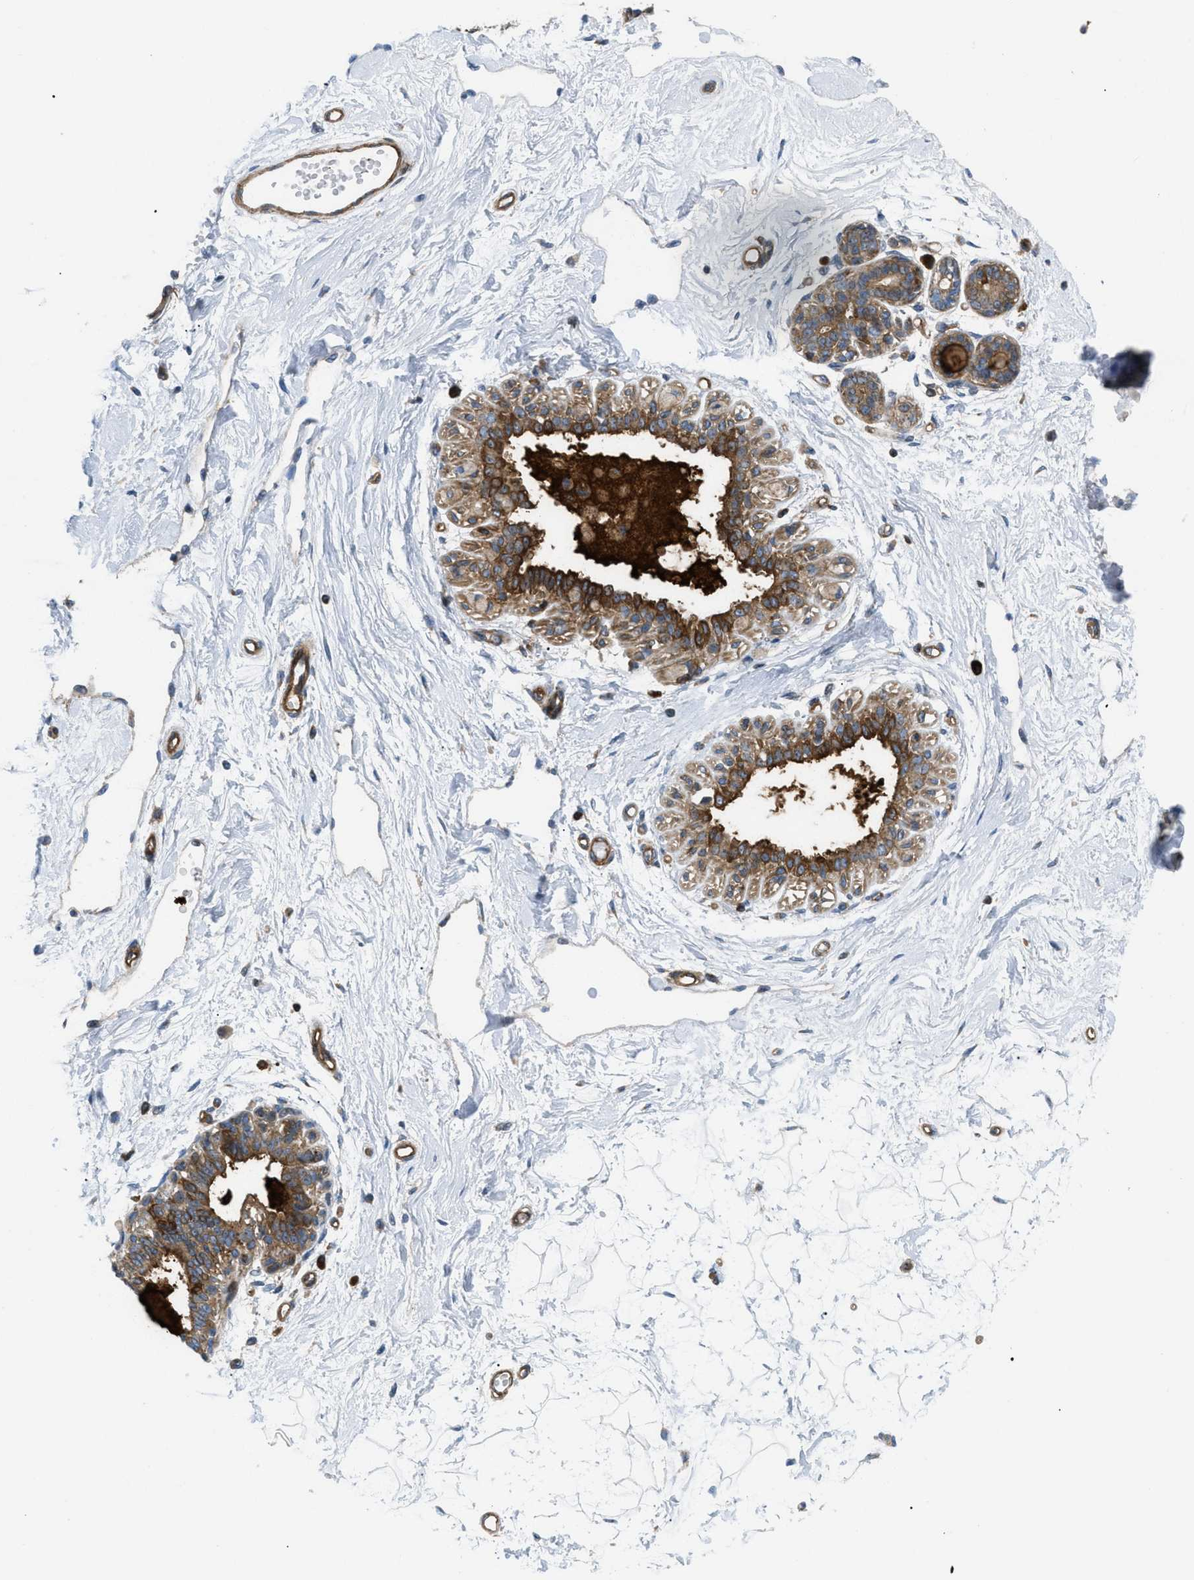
{"staining": {"intensity": "moderate", "quantity": ">75%", "location": "cytoplasmic/membranous"}, "tissue": "breast", "cell_type": "Glandular cells", "image_type": "normal", "snomed": [{"axis": "morphology", "description": "Normal tissue, NOS"}, {"axis": "topography", "description": "Breast"}], "caption": "A high-resolution histopathology image shows immunohistochemistry staining of benign breast, which shows moderate cytoplasmic/membranous expression in about >75% of glandular cells. The protein of interest is shown in brown color, while the nuclei are stained blue.", "gene": "ATP2A3", "patient": {"sex": "female", "age": 45}}